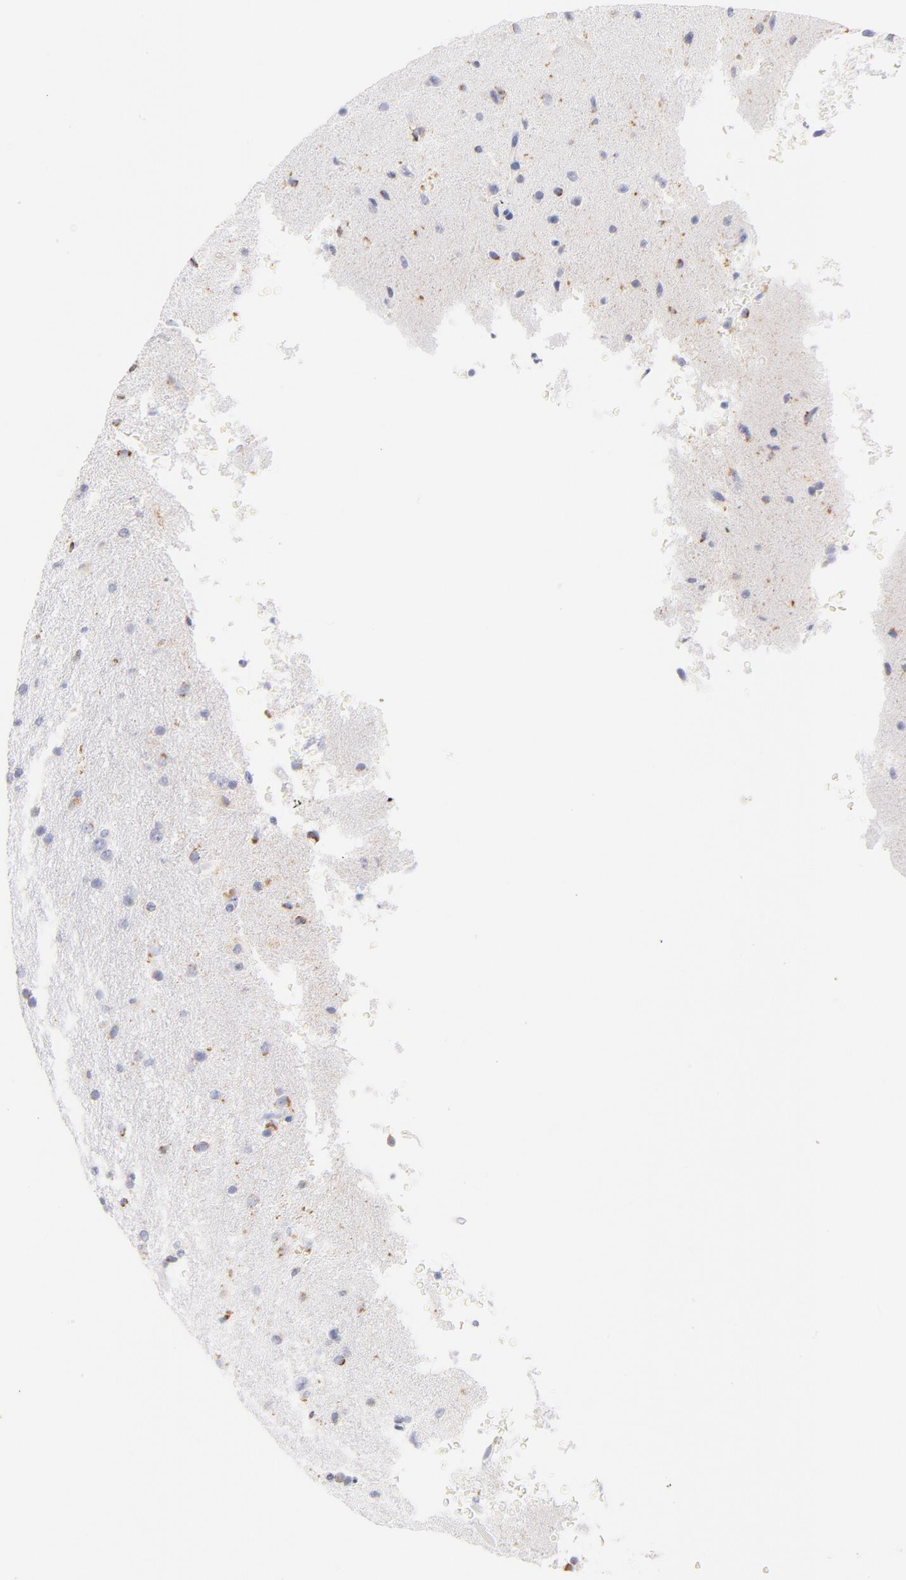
{"staining": {"intensity": "moderate", "quantity": "25%-75%", "location": "cytoplasmic/membranous"}, "tissue": "glioma", "cell_type": "Tumor cells", "image_type": "cancer", "snomed": [{"axis": "morphology", "description": "Glioma, malignant, High grade"}, {"axis": "topography", "description": "Brain"}], "caption": "Glioma stained with DAB immunohistochemistry (IHC) shows medium levels of moderate cytoplasmic/membranous expression in about 25%-75% of tumor cells.", "gene": "AIFM1", "patient": {"sex": "male", "age": 33}}